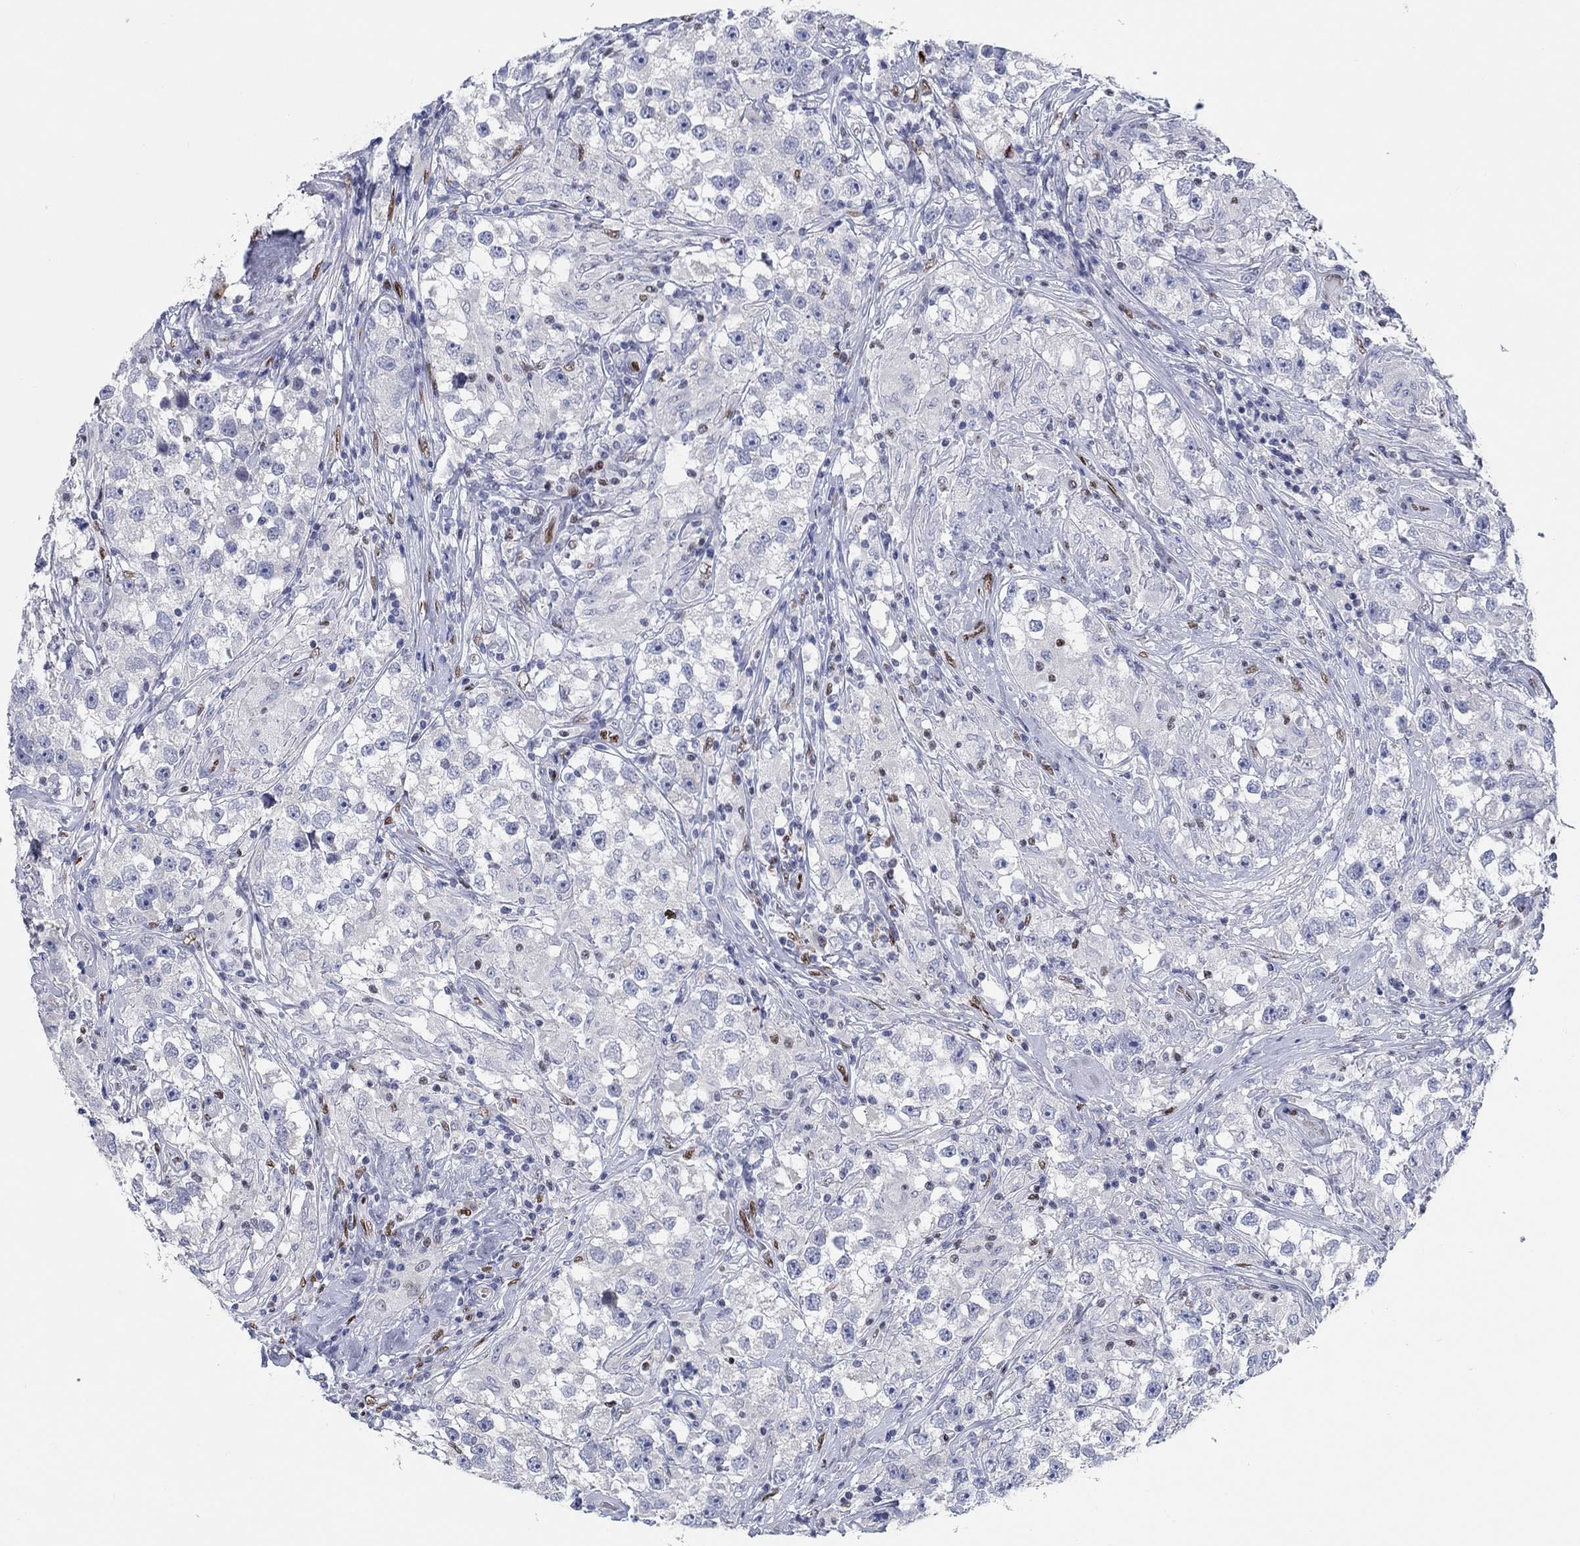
{"staining": {"intensity": "negative", "quantity": "none", "location": "none"}, "tissue": "testis cancer", "cell_type": "Tumor cells", "image_type": "cancer", "snomed": [{"axis": "morphology", "description": "Seminoma, NOS"}, {"axis": "topography", "description": "Testis"}], "caption": "Image shows no significant protein expression in tumor cells of testis seminoma. (IHC, brightfield microscopy, high magnification).", "gene": "ZEB1", "patient": {"sex": "male", "age": 46}}